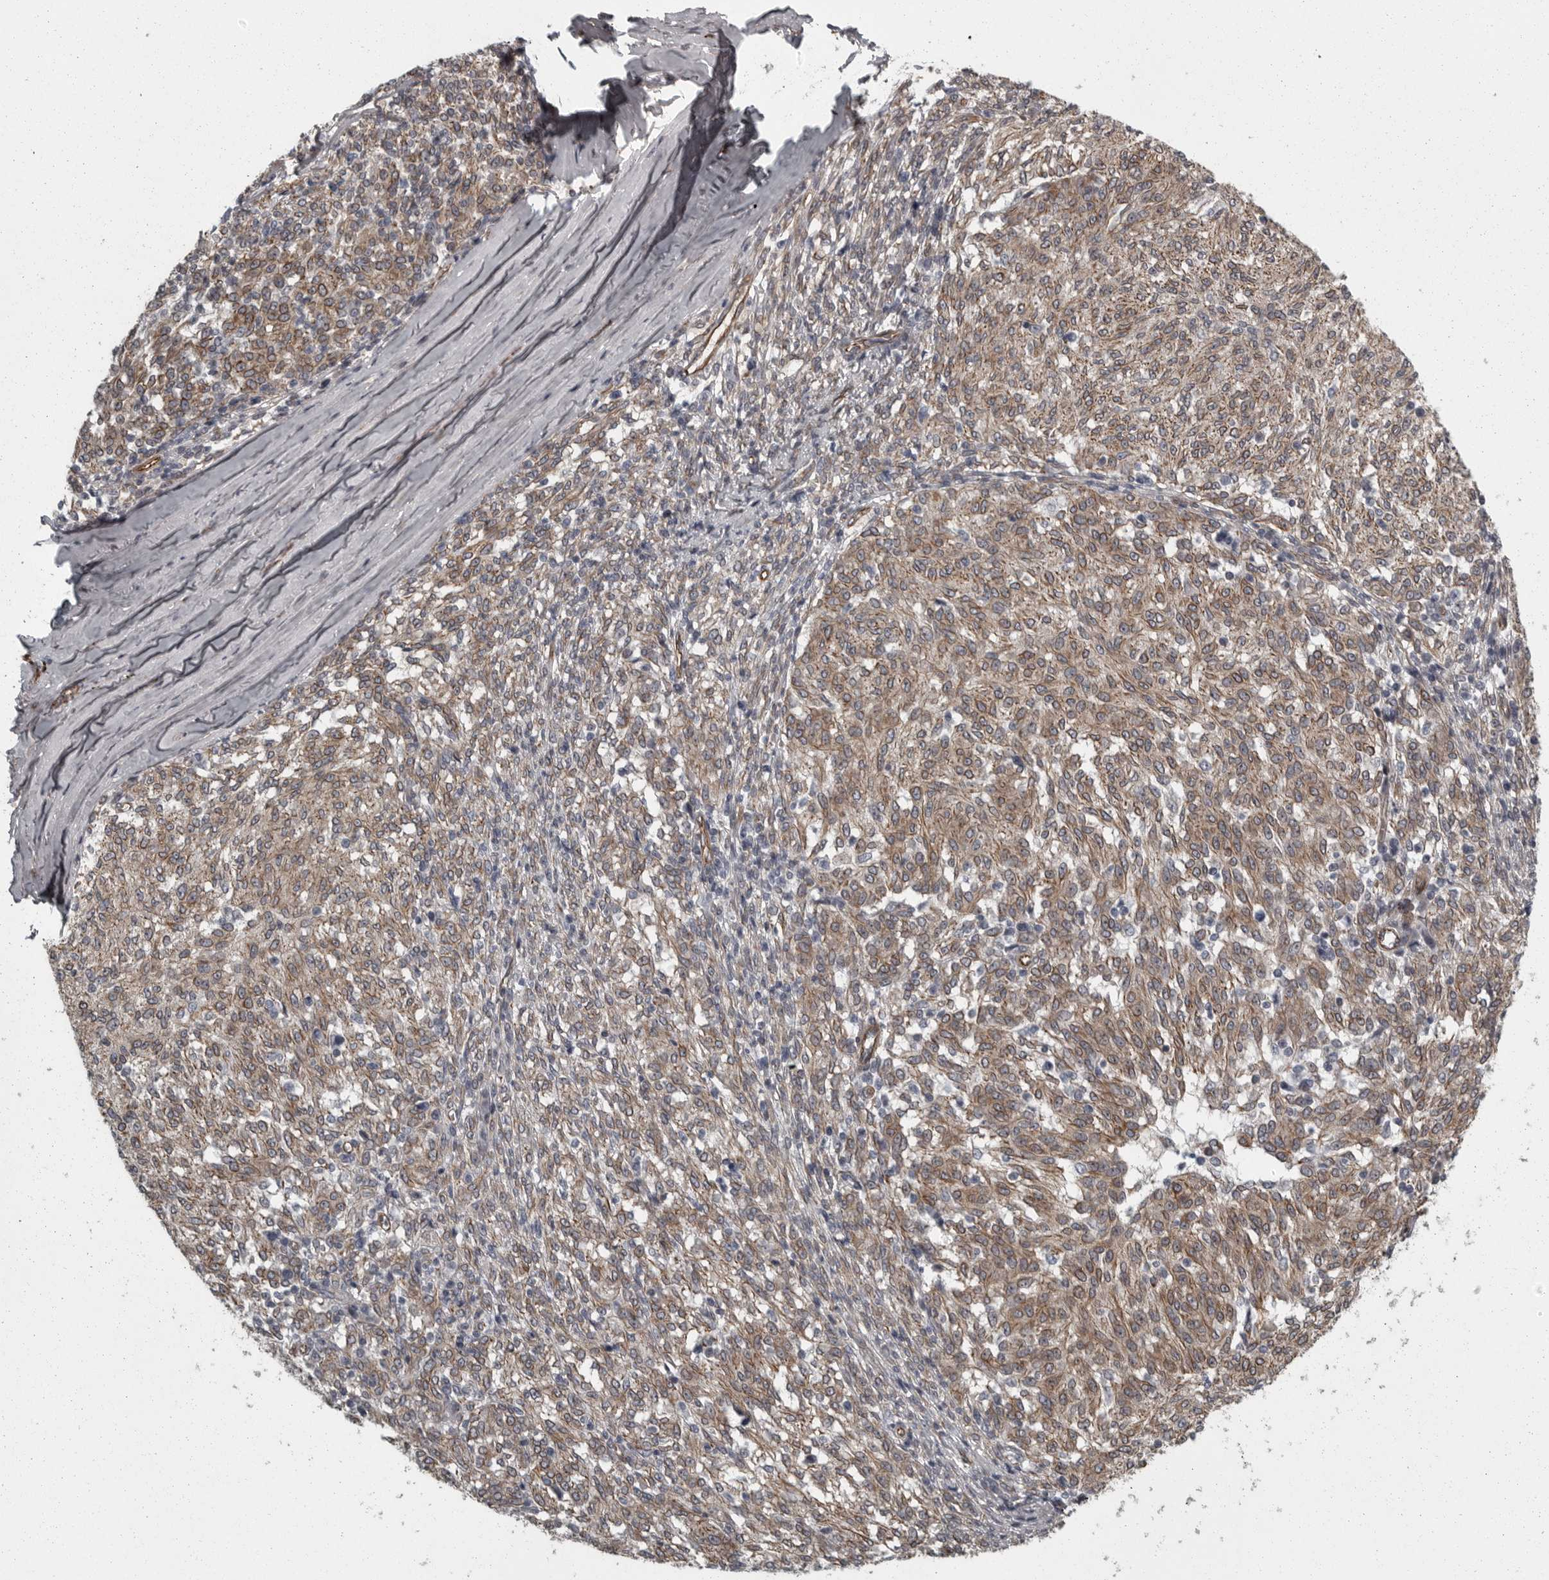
{"staining": {"intensity": "weak", "quantity": ">75%", "location": "cytoplasmic/membranous"}, "tissue": "melanoma", "cell_type": "Tumor cells", "image_type": "cancer", "snomed": [{"axis": "morphology", "description": "Malignant melanoma, NOS"}, {"axis": "topography", "description": "Skin"}], "caption": "Malignant melanoma stained for a protein (brown) exhibits weak cytoplasmic/membranous positive positivity in about >75% of tumor cells.", "gene": "FAAP100", "patient": {"sex": "female", "age": 72}}